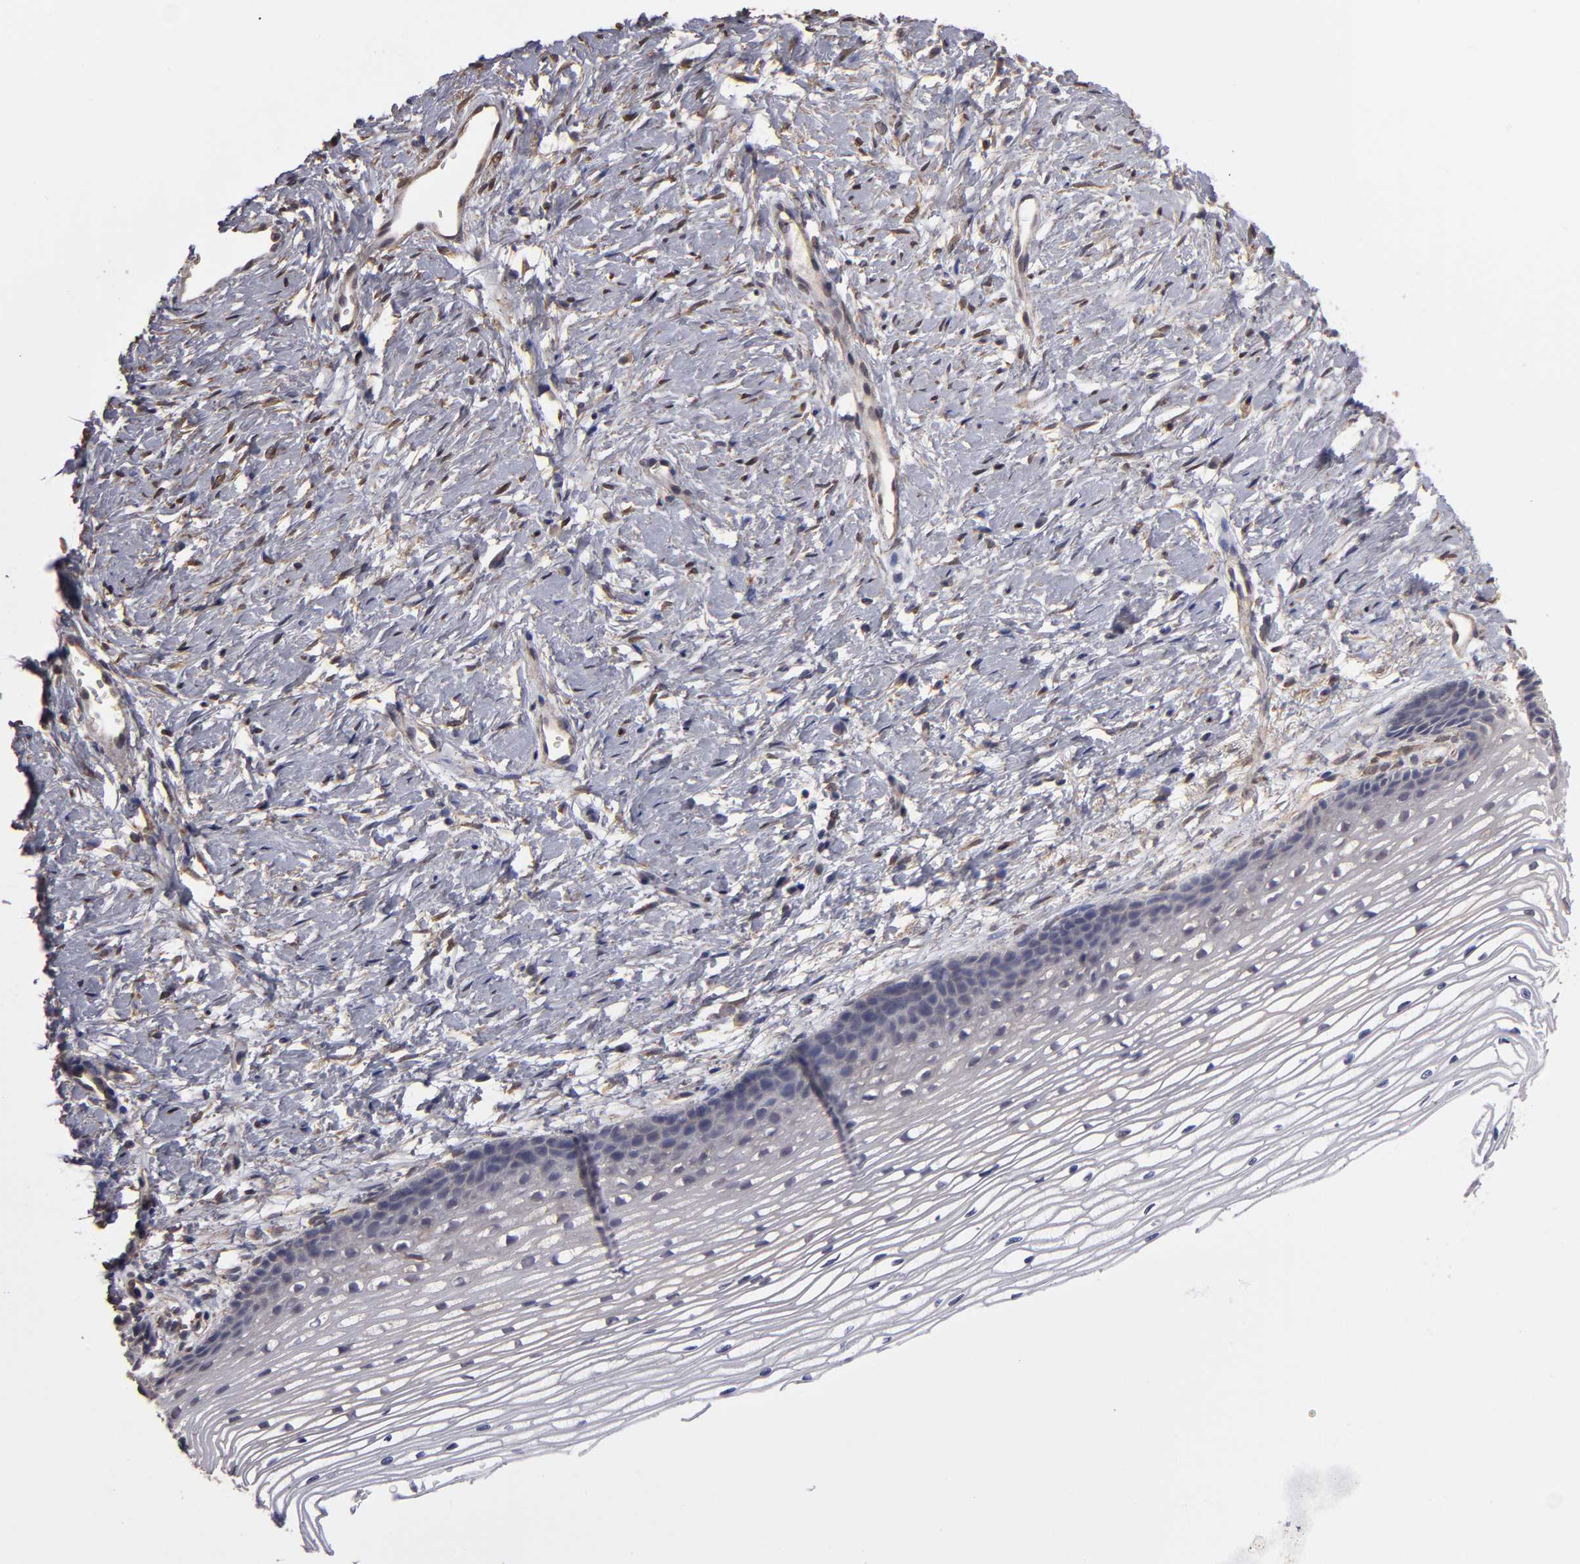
{"staining": {"intensity": "weak", "quantity": ">75%", "location": "cytoplasmic/membranous"}, "tissue": "cervix", "cell_type": "Glandular cells", "image_type": "normal", "snomed": [{"axis": "morphology", "description": "Normal tissue, NOS"}, {"axis": "topography", "description": "Cervix"}], "caption": "A brown stain shows weak cytoplasmic/membranous positivity of a protein in glandular cells of normal cervix. The protein is stained brown, and the nuclei are stained in blue (DAB (3,3'-diaminobenzidine) IHC with brightfield microscopy, high magnification).", "gene": "NDRG2", "patient": {"sex": "female", "age": 77}}